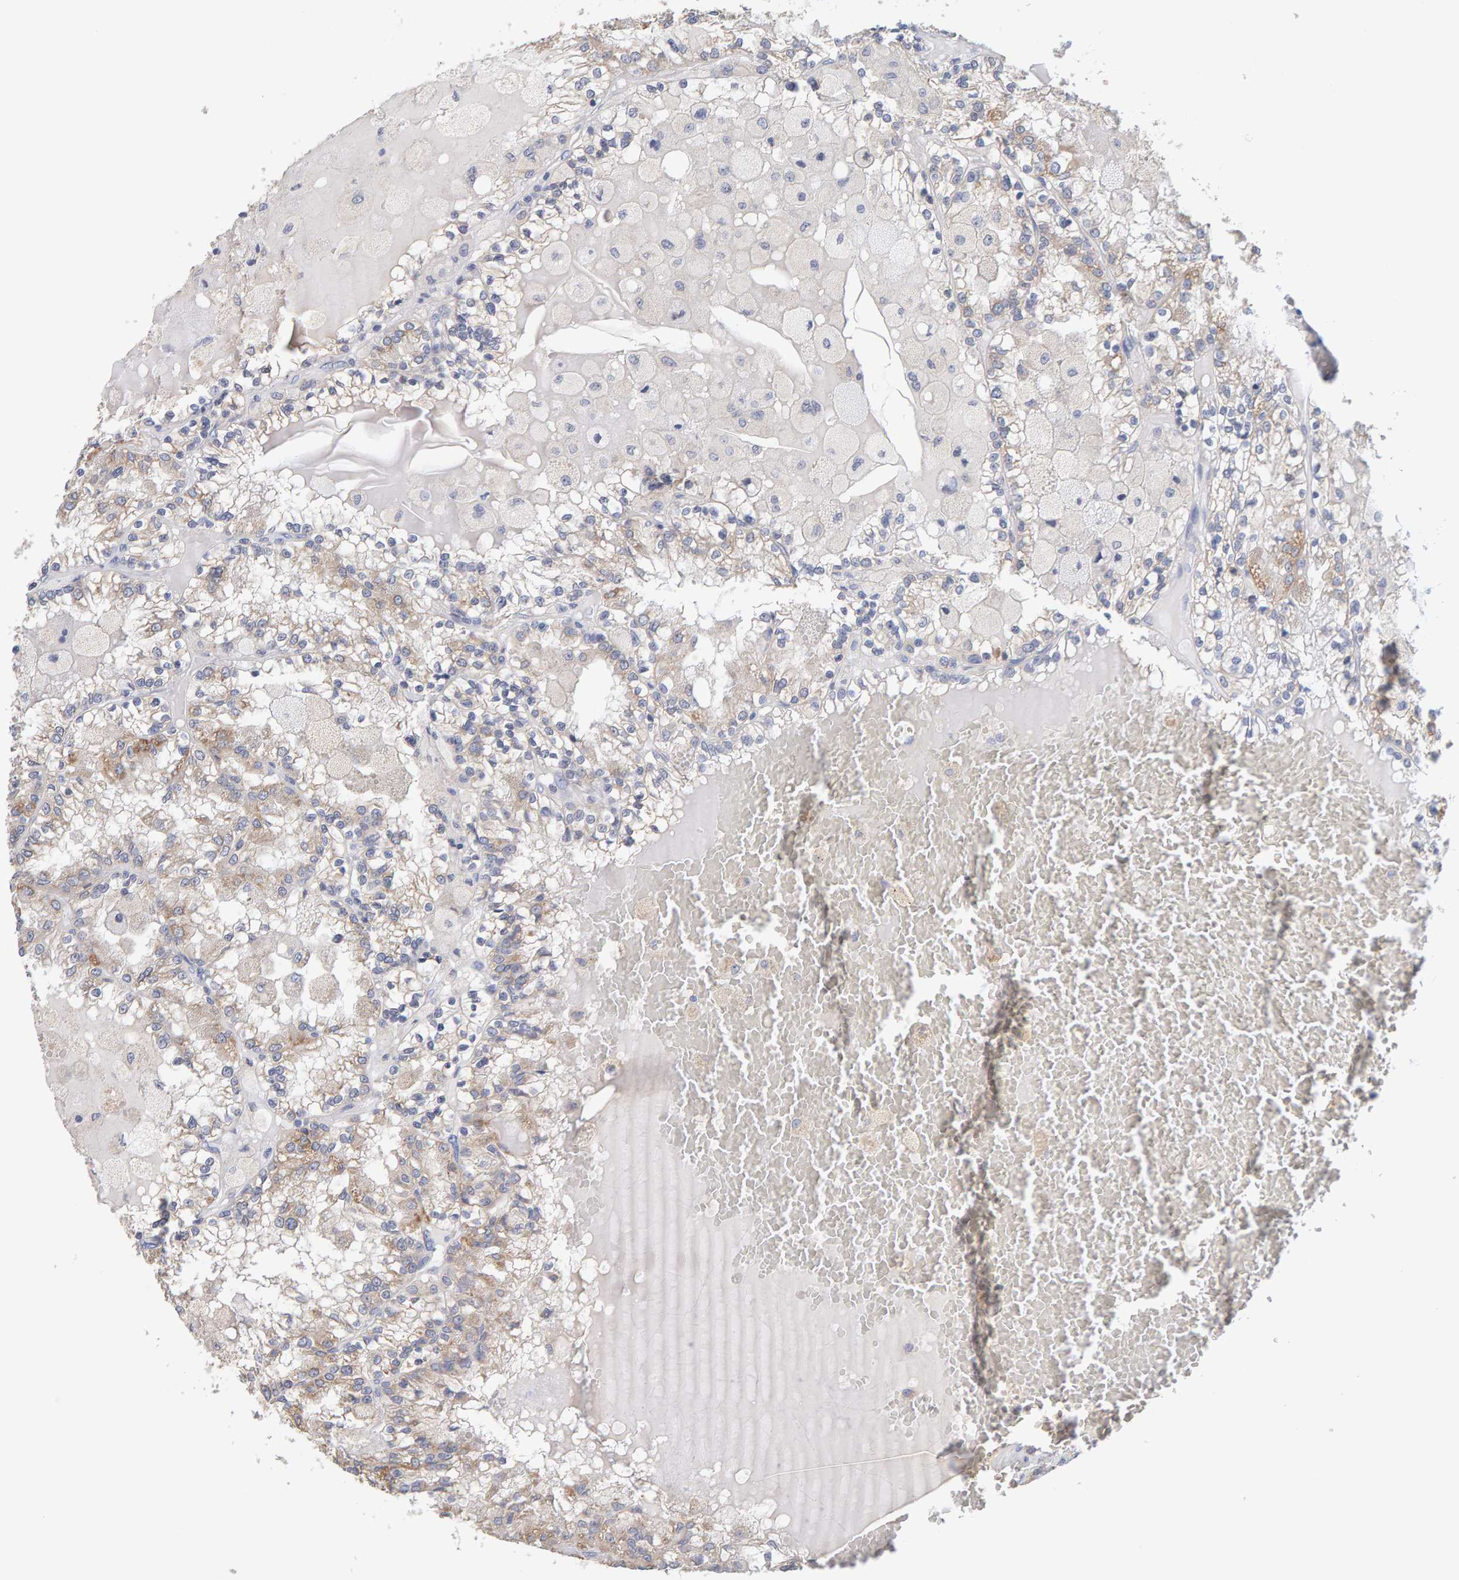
{"staining": {"intensity": "moderate", "quantity": "25%-75%", "location": "cytoplasmic/membranous"}, "tissue": "renal cancer", "cell_type": "Tumor cells", "image_type": "cancer", "snomed": [{"axis": "morphology", "description": "Adenocarcinoma, NOS"}, {"axis": "topography", "description": "Kidney"}], "caption": "This is an image of immunohistochemistry staining of adenocarcinoma (renal), which shows moderate expression in the cytoplasmic/membranous of tumor cells.", "gene": "SGPL1", "patient": {"sex": "female", "age": 56}}